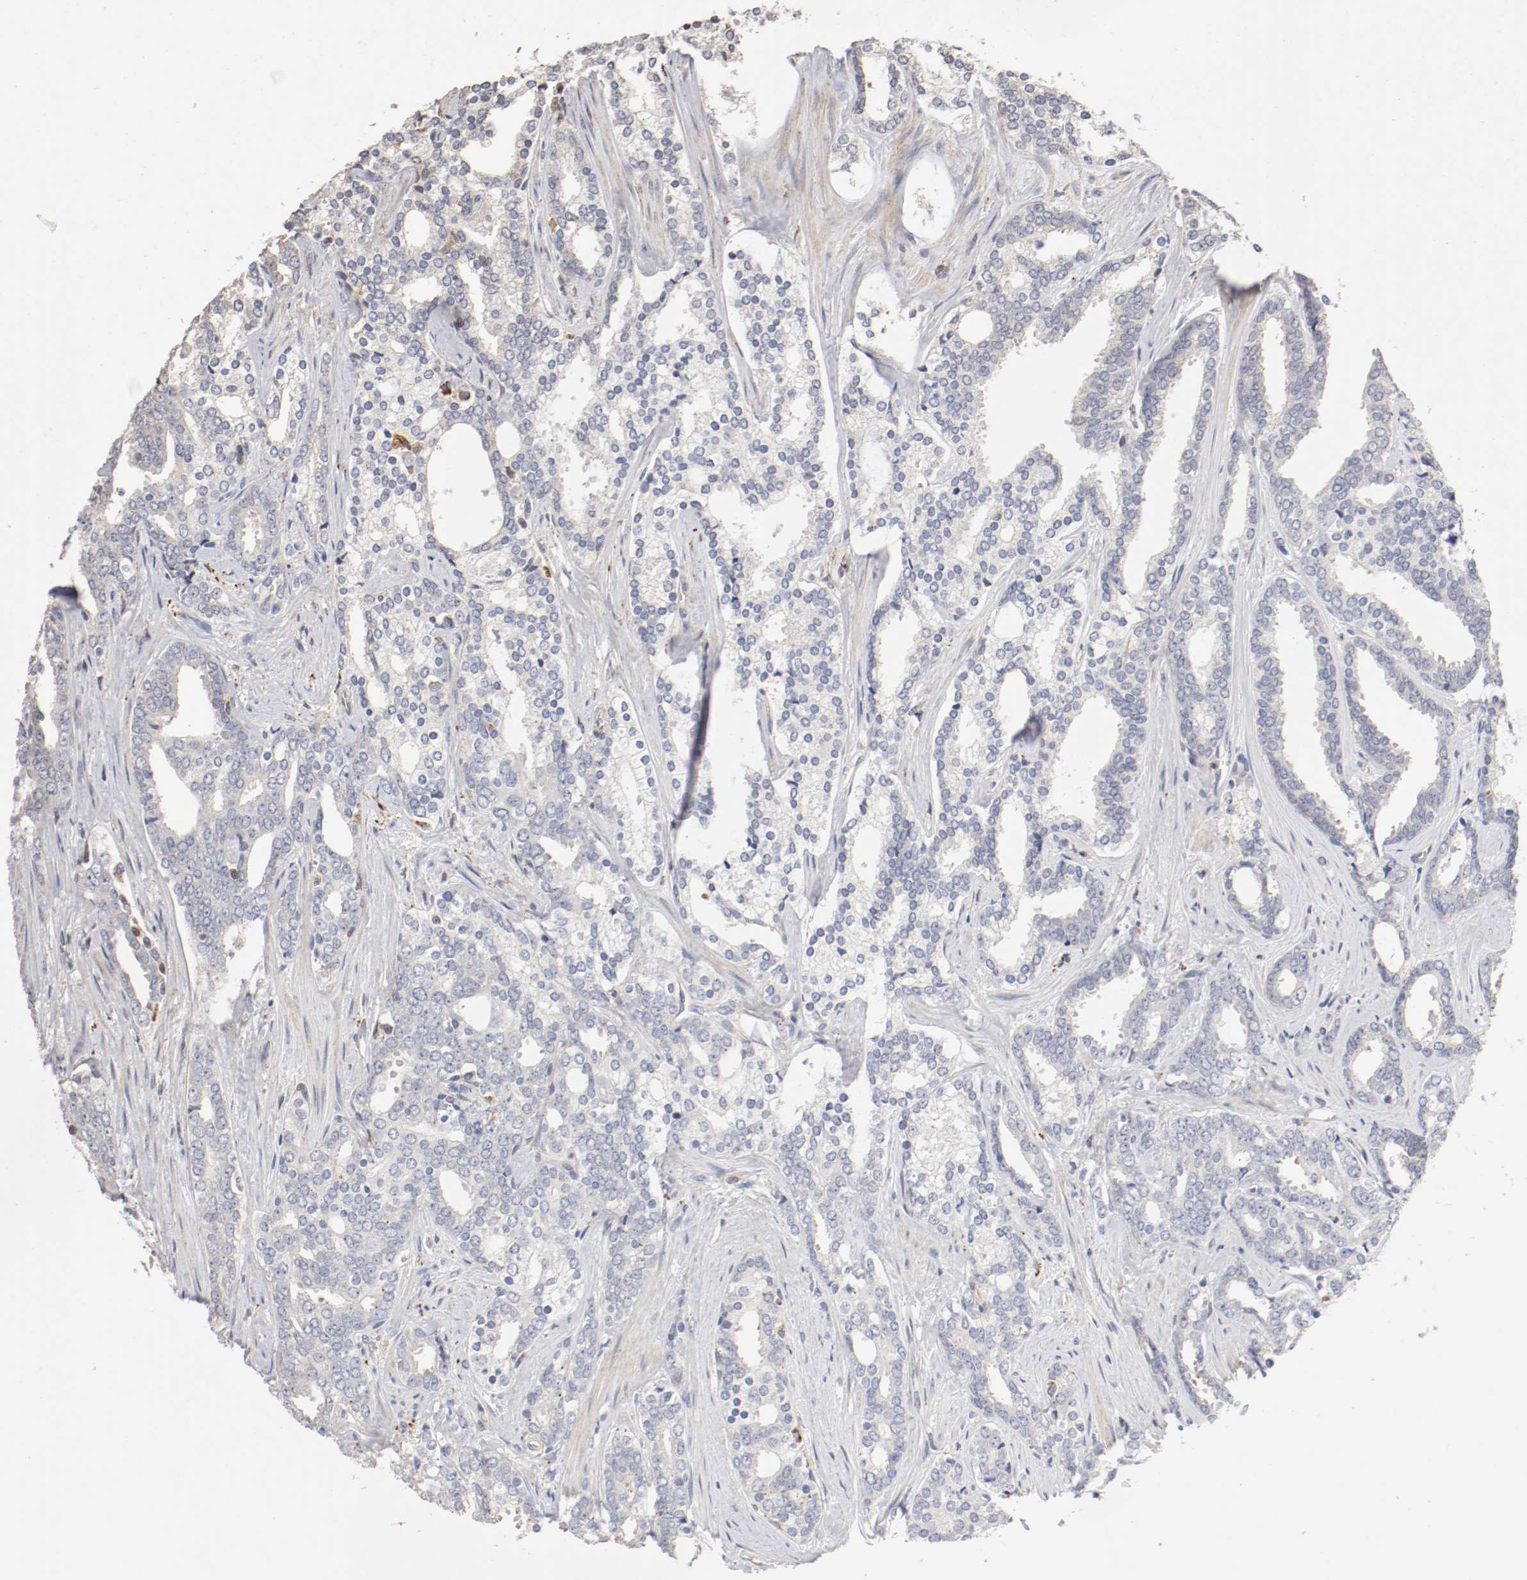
{"staining": {"intensity": "weak", "quantity": "<25%", "location": "cytoplasmic/membranous"}, "tissue": "prostate cancer", "cell_type": "Tumor cells", "image_type": "cancer", "snomed": [{"axis": "morphology", "description": "Adenocarcinoma, High grade"}, {"axis": "topography", "description": "Prostate"}], "caption": "Immunohistochemical staining of prostate adenocarcinoma (high-grade) exhibits no significant expression in tumor cells.", "gene": "CDK6", "patient": {"sex": "male", "age": 67}}